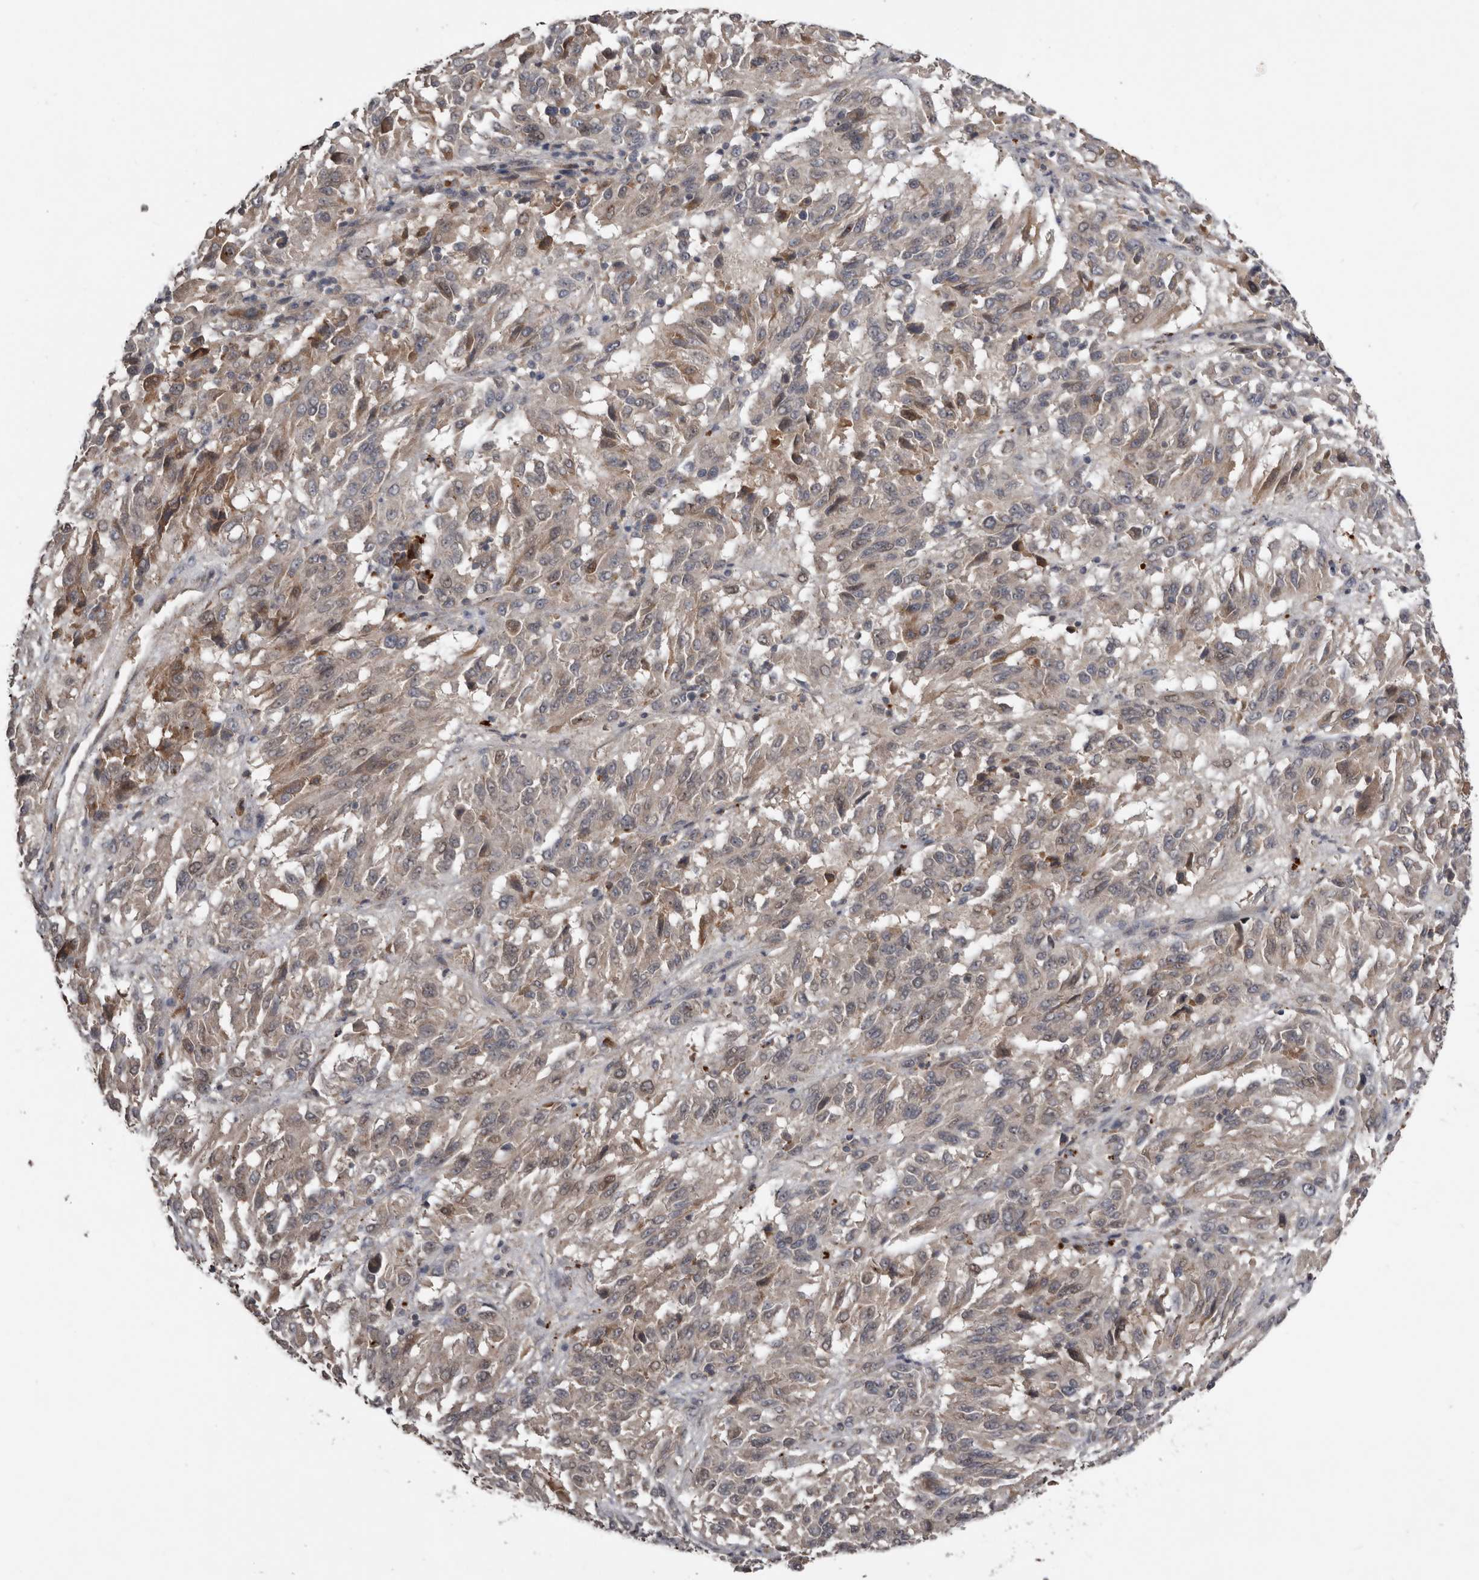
{"staining": {"intensity": "weak", "quantity": "25%-75%", "location": "cytoplasmic/membranous"}, "tissue": "melanoma", "cell_type": "Tumor cells", "image_type": "cancer", "snomed": [{"axis": "morphology", "description": "Malignant melanoma, Metastatic site"}, {"axis": "topography", "description": "Lung"}], "caption": "Immunohistochemistry (IHC) (DAB) staining of malignant melanoma (metastatic site) exhibits weak cytoplasmic/membranous protein staining in approximately 25%-75% of tumor cells. The staining was performed using DAB (3,3'-diaminobenzidine) to visualize the protein expression in brown, while the nuclei were stained in blue with hematoxylin (Magnification: 20x).", "gene": "NMUR1", "patient": {"sex": "male", "age": 64}}